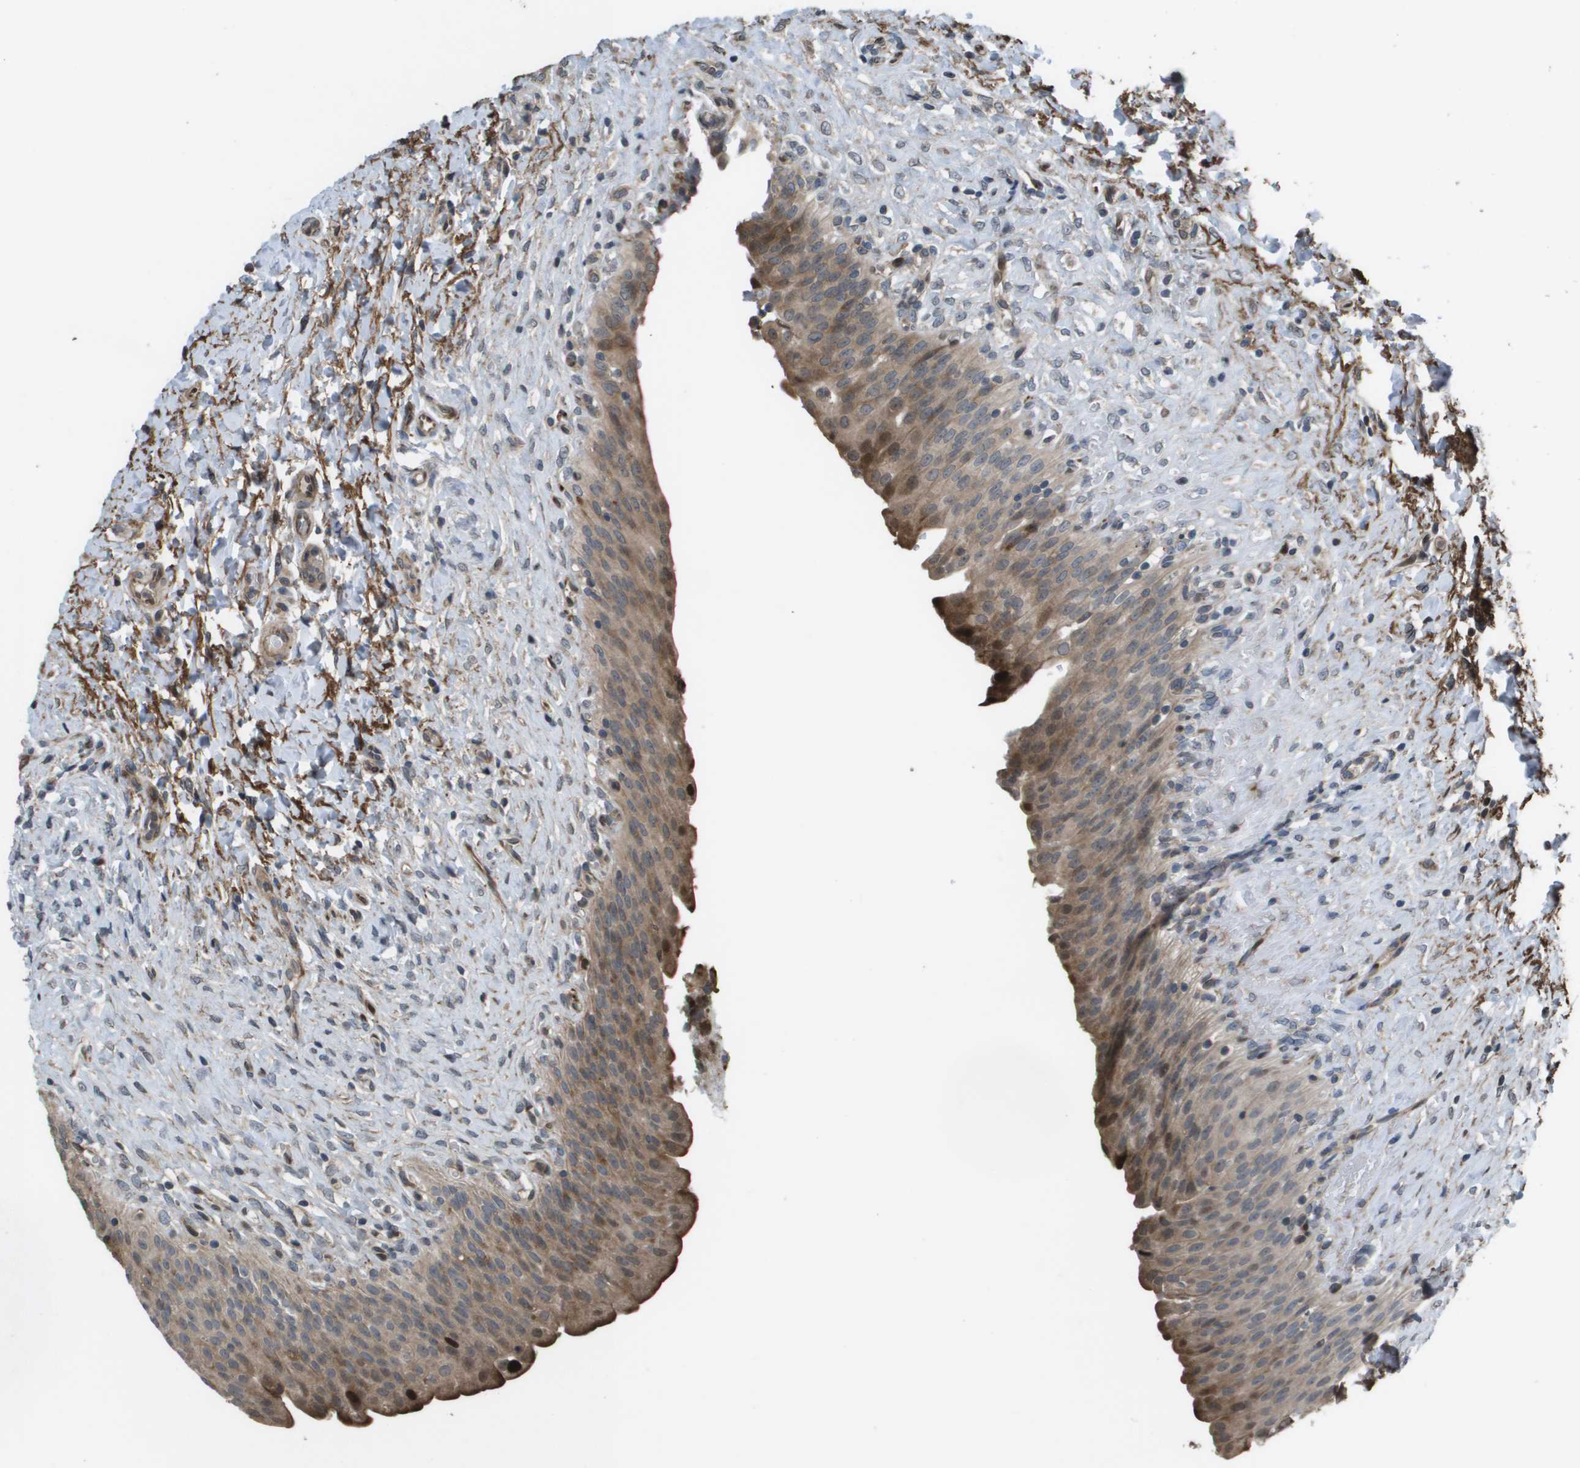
{"staining": {"intensity": "moderate", "quantity": ">75%", "location": "cytoplasmic/membranous"}, "tissue": "urinary bladder", "cell_type": "Urothelial cells", "image_type": "normal", "snomed": [{"axis": "morphology", "description": "Urothelial carcinoma, High grade"}, {"axis": "topography", "description": "Urinary bladder"}], "caption": "Immunohistochemical staining of unremarkable human urinary bladder reveals medium levels of moderate cytoplasmic/membranous positivity in about >75% of urothelial cells. (Stains: DAB (3,3'-diaminobenzidine) in brown, nuclei in blue, Microscopy: brightfield microscopy at high magnification).", "gene": "AXIN2", "patient": {"sex": "male", "age": 46}}